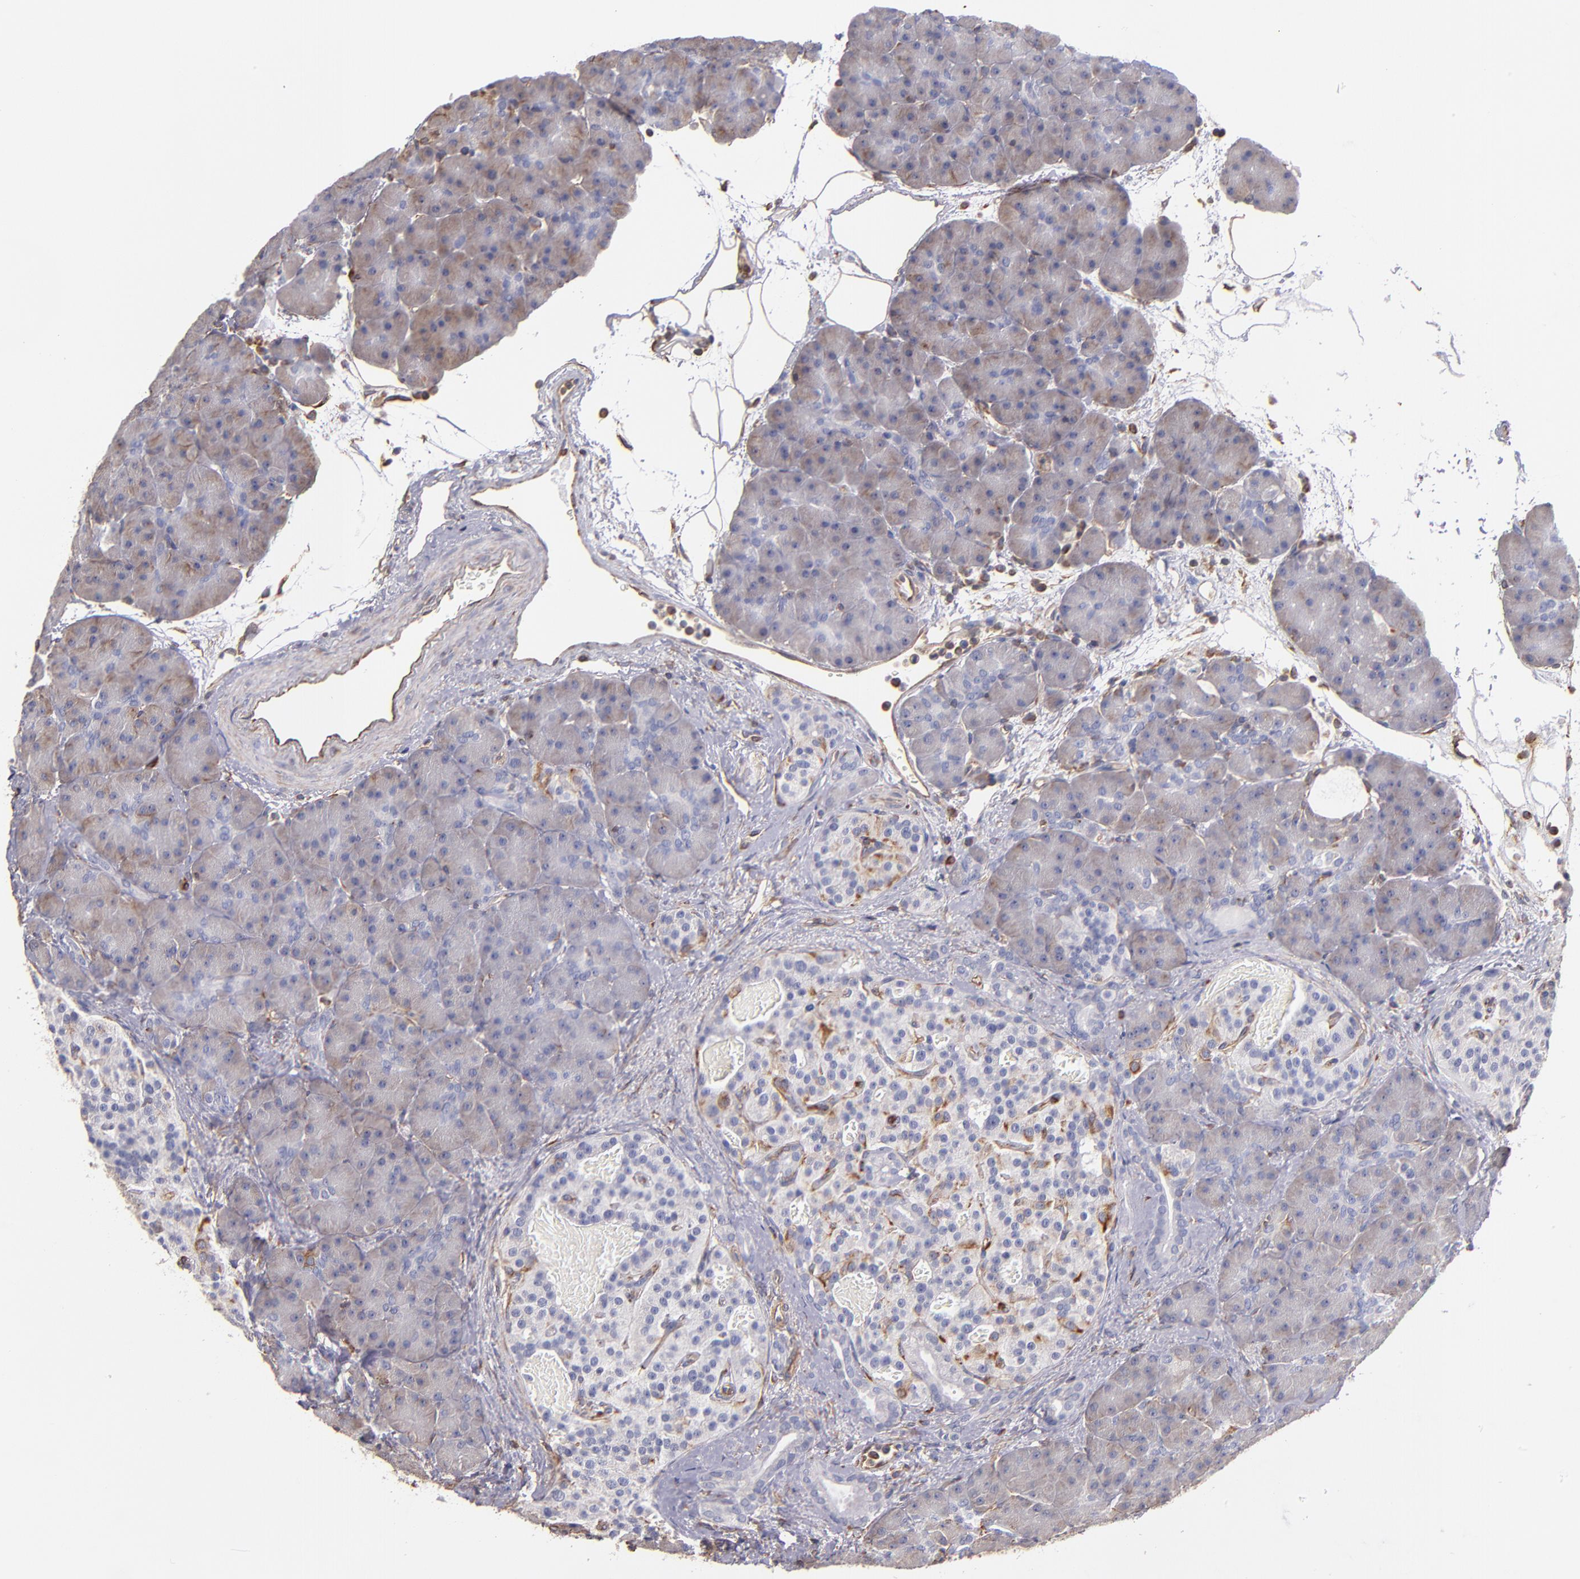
{"staining": {"intensity": "weak", "quantity": ">75%", "location": "cytoplasmic/membranous"}, "tissue": "pancreas", "cell_type": "Exocrine glandular cells", "image_type": "normal", "snomed": [{"axis": "morphology", "description": "Normal tissue, NOS"}, {"axis": "topography", "description": "Pancreas"}], "caption": "Weak cytoplasmic/membranous protein staining is seen in approximately >75% of exocrine glandular cells in pancreas.", "gene": "ABCC1", "patient": {"sex": "male", "age": 66}}